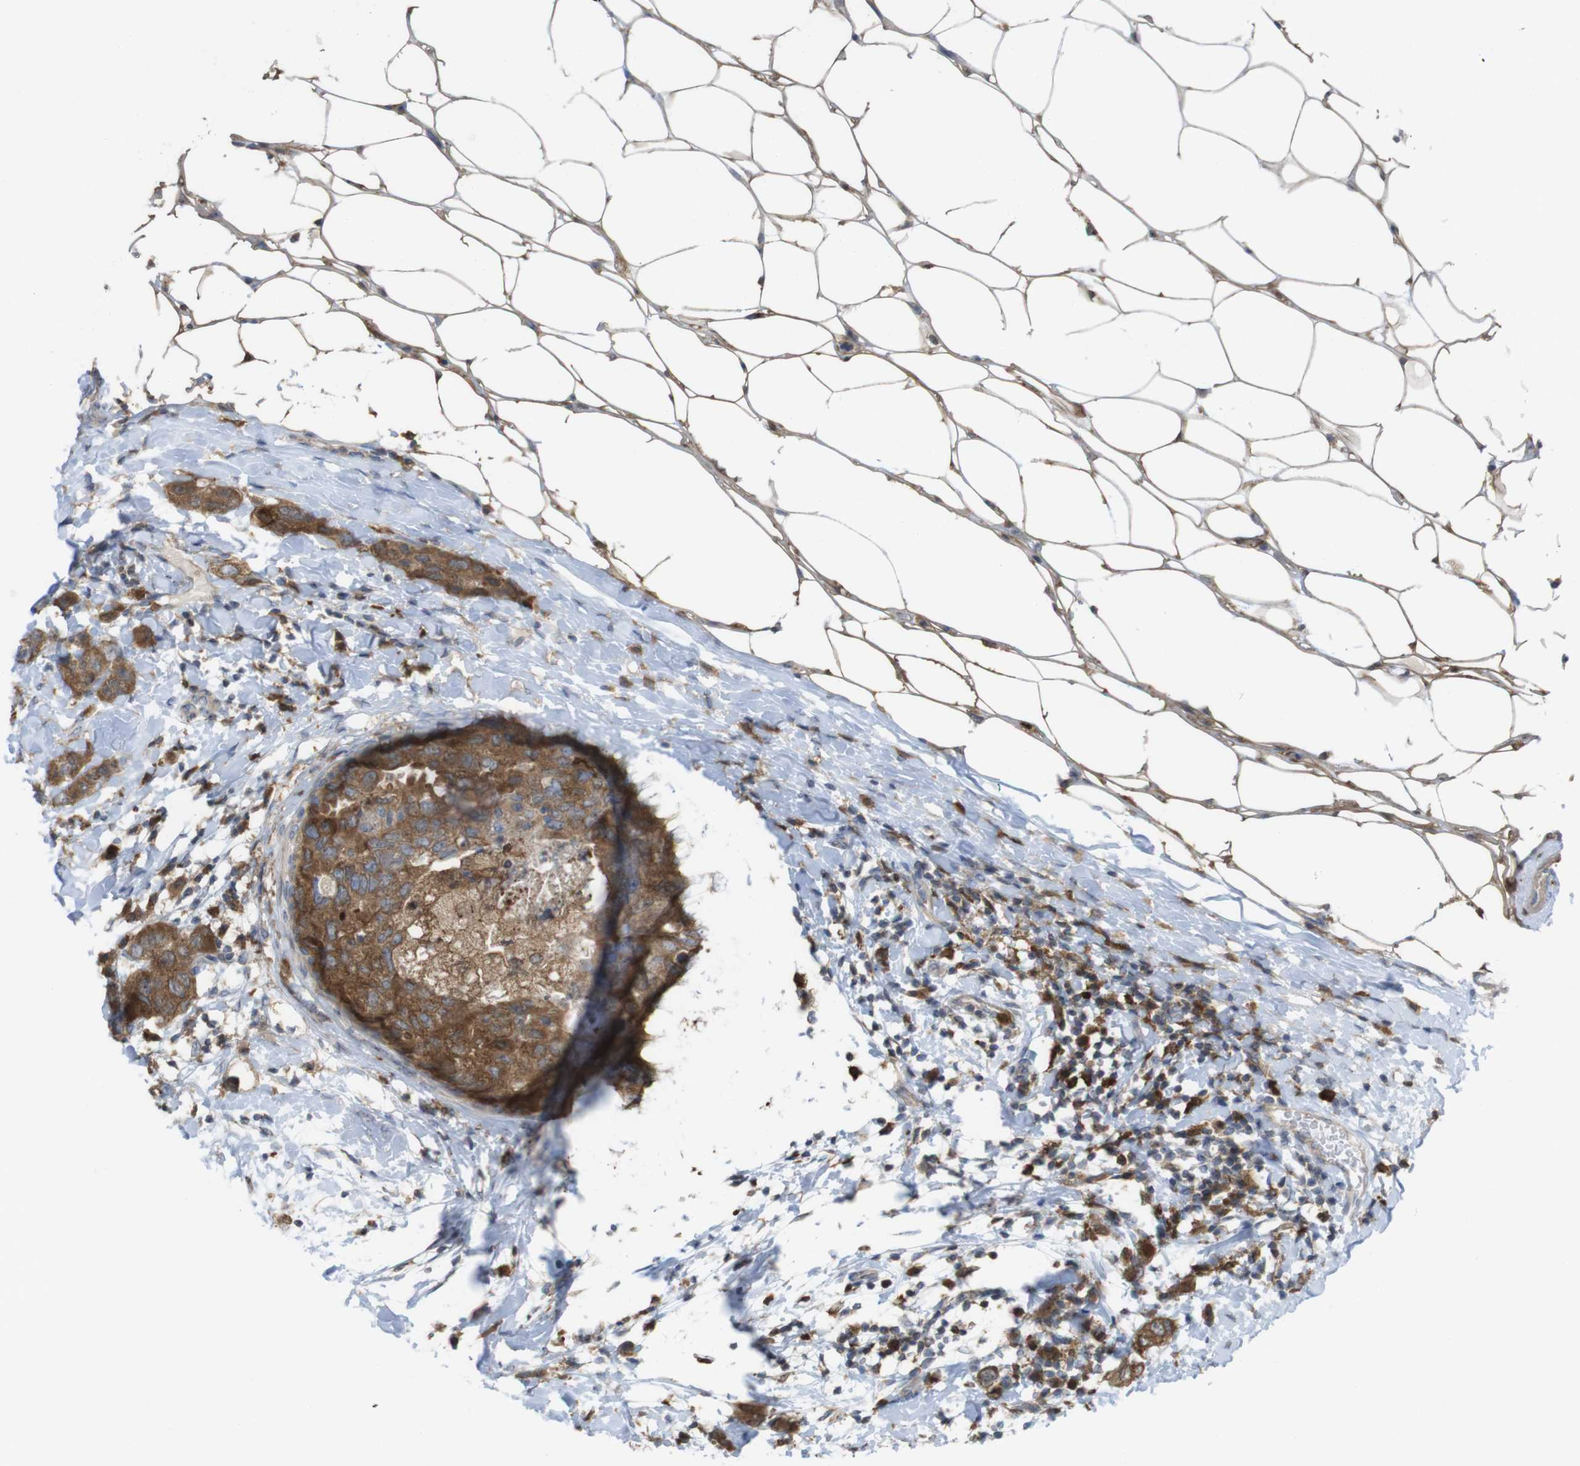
{"staining": {"intensity": "moderate", "quantity": ">75%", "location": "cytoplasmic/membranous"}, "tissue": "breast cancer", "cell_type": "Tumor cells", "image_type": "cancer", "snomed": [{"axis": "morphology", "description": "Duct carcinoma"}, {"axis": "topography", "description": "Breast"}], "caption": "Invasive ductal carcinoma (breast) tissue demonstrates moderate cytoplasmic/membranous expression in approximately >75% of tumor cells, visualized by immunohistochemistry.", "gene": "PRKCD", "patient": {"sex": "female", "age": 50}}